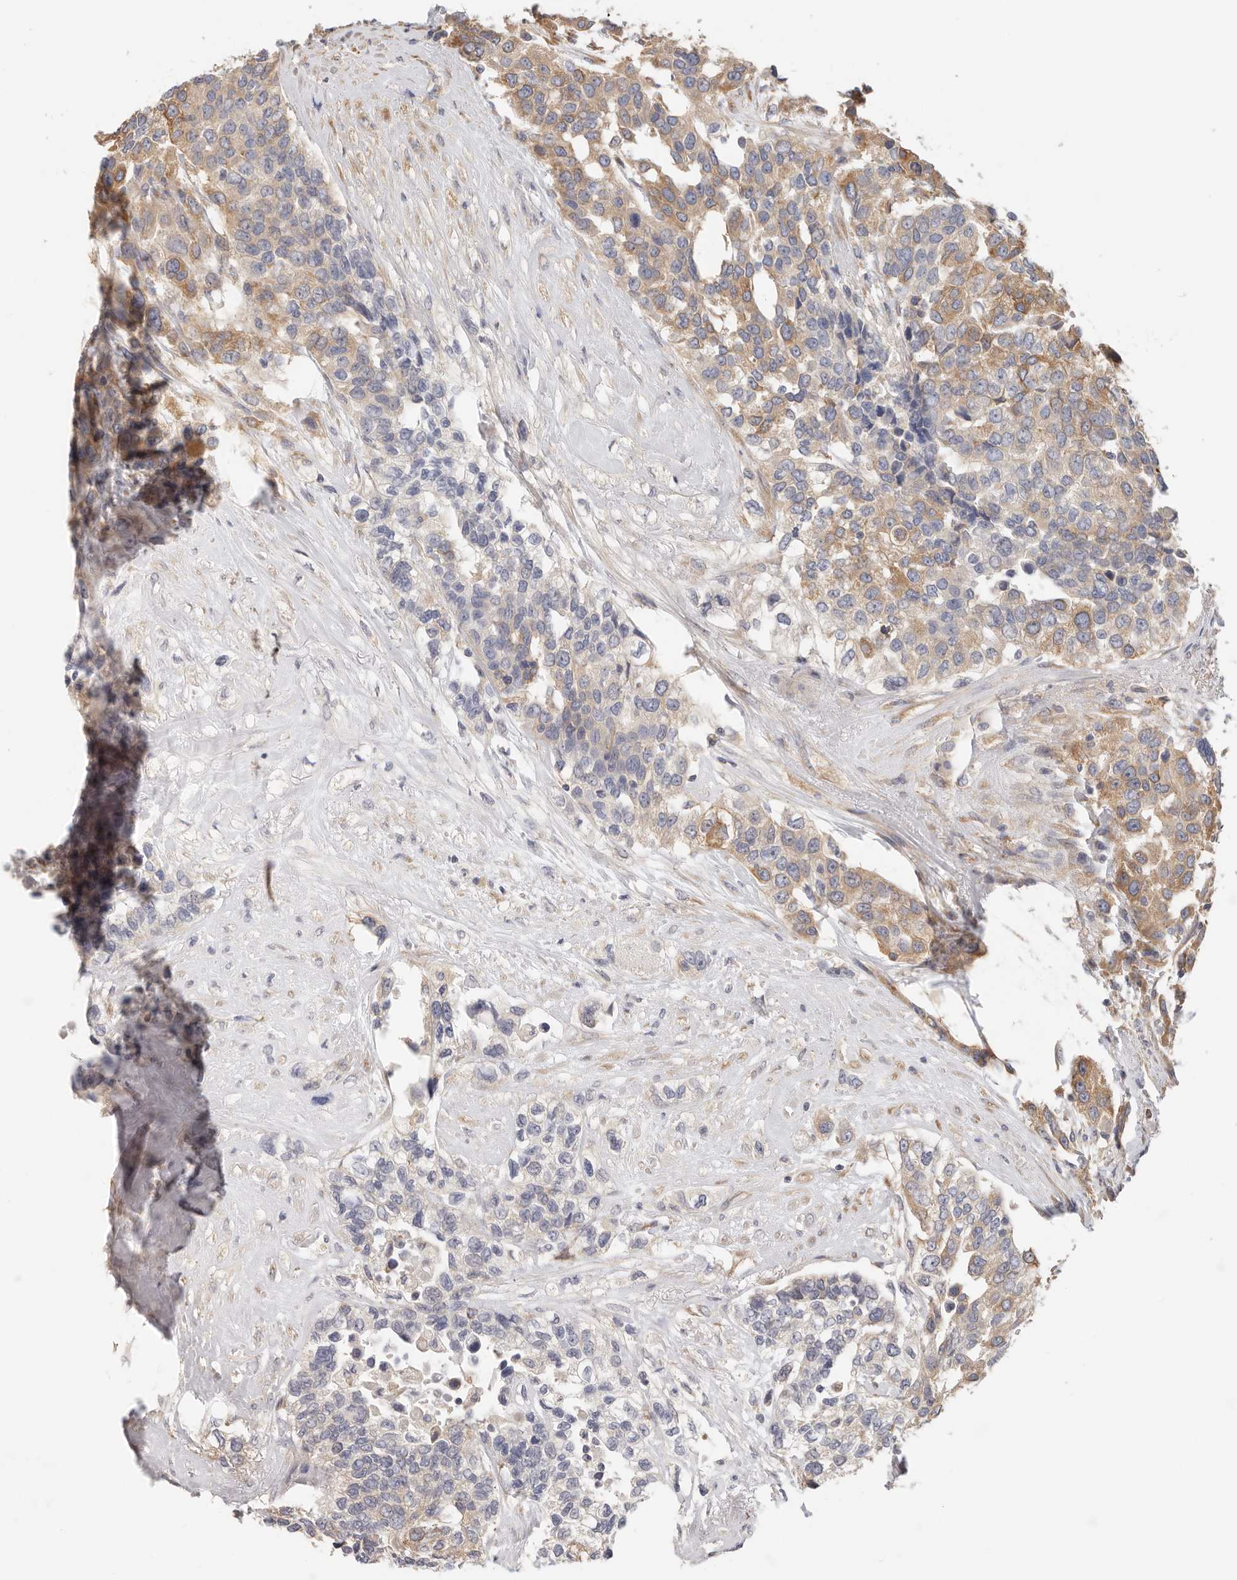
{"staining": {"intensity": "moderate", "quantity": "25%-75%", "location": "cytoplasmic/membranous"}, "tissue": "urothelial cancer", "cell_type": "Tumor cells", "image_type": "cancer", "snomed": [{"axis": "morphology", "description": "Urothelial carcinoma, High grade"}, {"axis": "topography", "description": "Urinary bladder"}], "caption": "An image showing moderate cytoplasmic/membranous staining in approximately 25%-75% of tumor cells in urothelial cancer, as visualized by brown immunohistochemical staining.", "gene": "AFDN", "patient": {"sex": "female", "age": 80}}